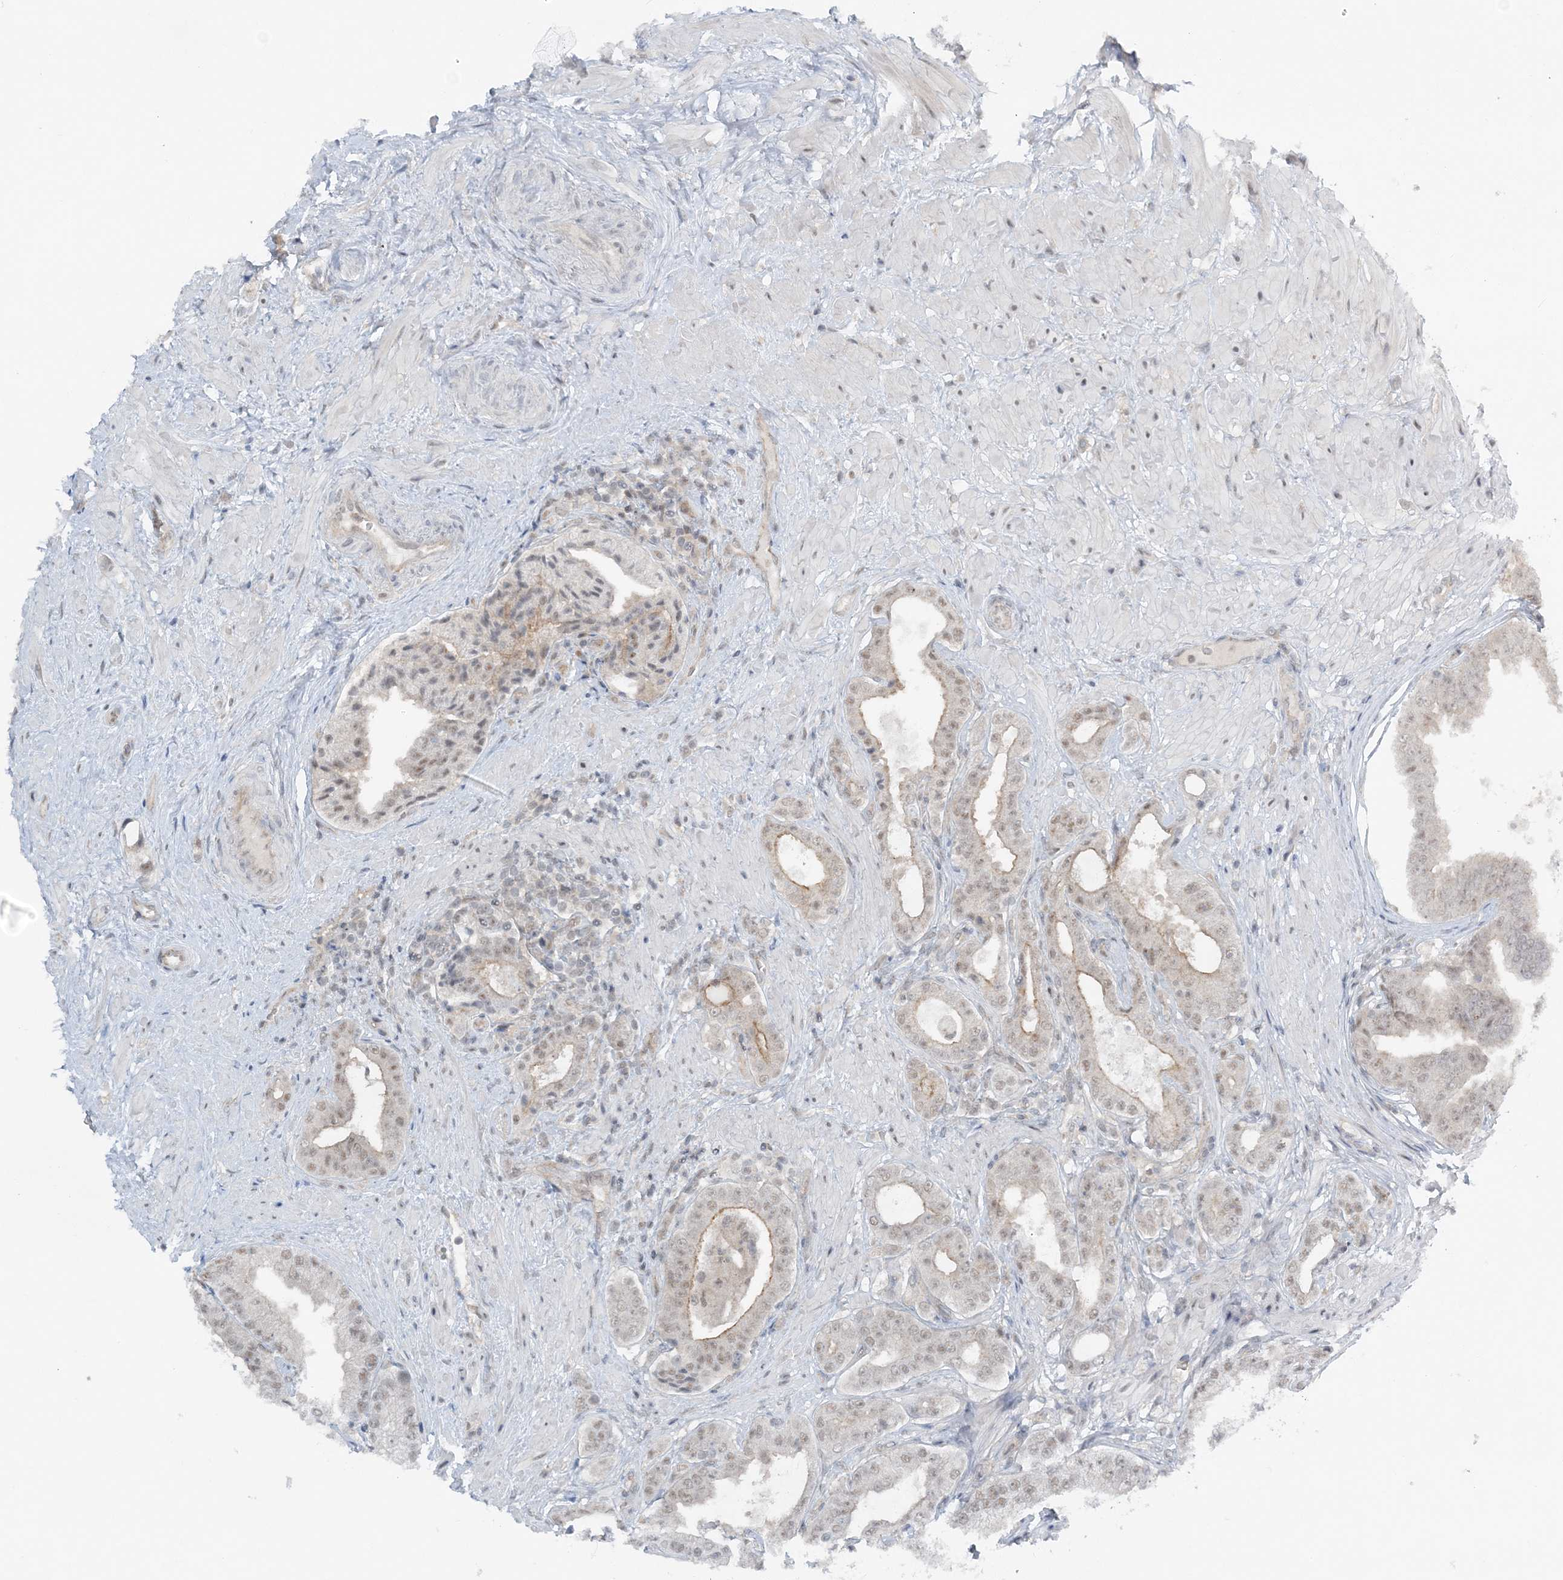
{"staining": {"intensity": "weak", "quantity": "25%-75%", "location": "cytoplasmic/membranous,nuclear"}, "tissue": "prostate cancer", "cell_type": "Tumor cells", "image_type": "cancer", "snomed": [{"axis": "morphology", "description": "Adenocarcinoma, Low grade"}, {"axis": "topography", "description": "Prostate"}], "caption": "This image exhibits immunohistochemistry (IHC) staining of prostate cancer (low-grade adenocarcinoma), with low weak cytoplasmic/membranous and nuclear positivity in about 25%-75% of tumor cells.", "gene": "ATP11A", "patient": {"sex": "male", "age": 63}}